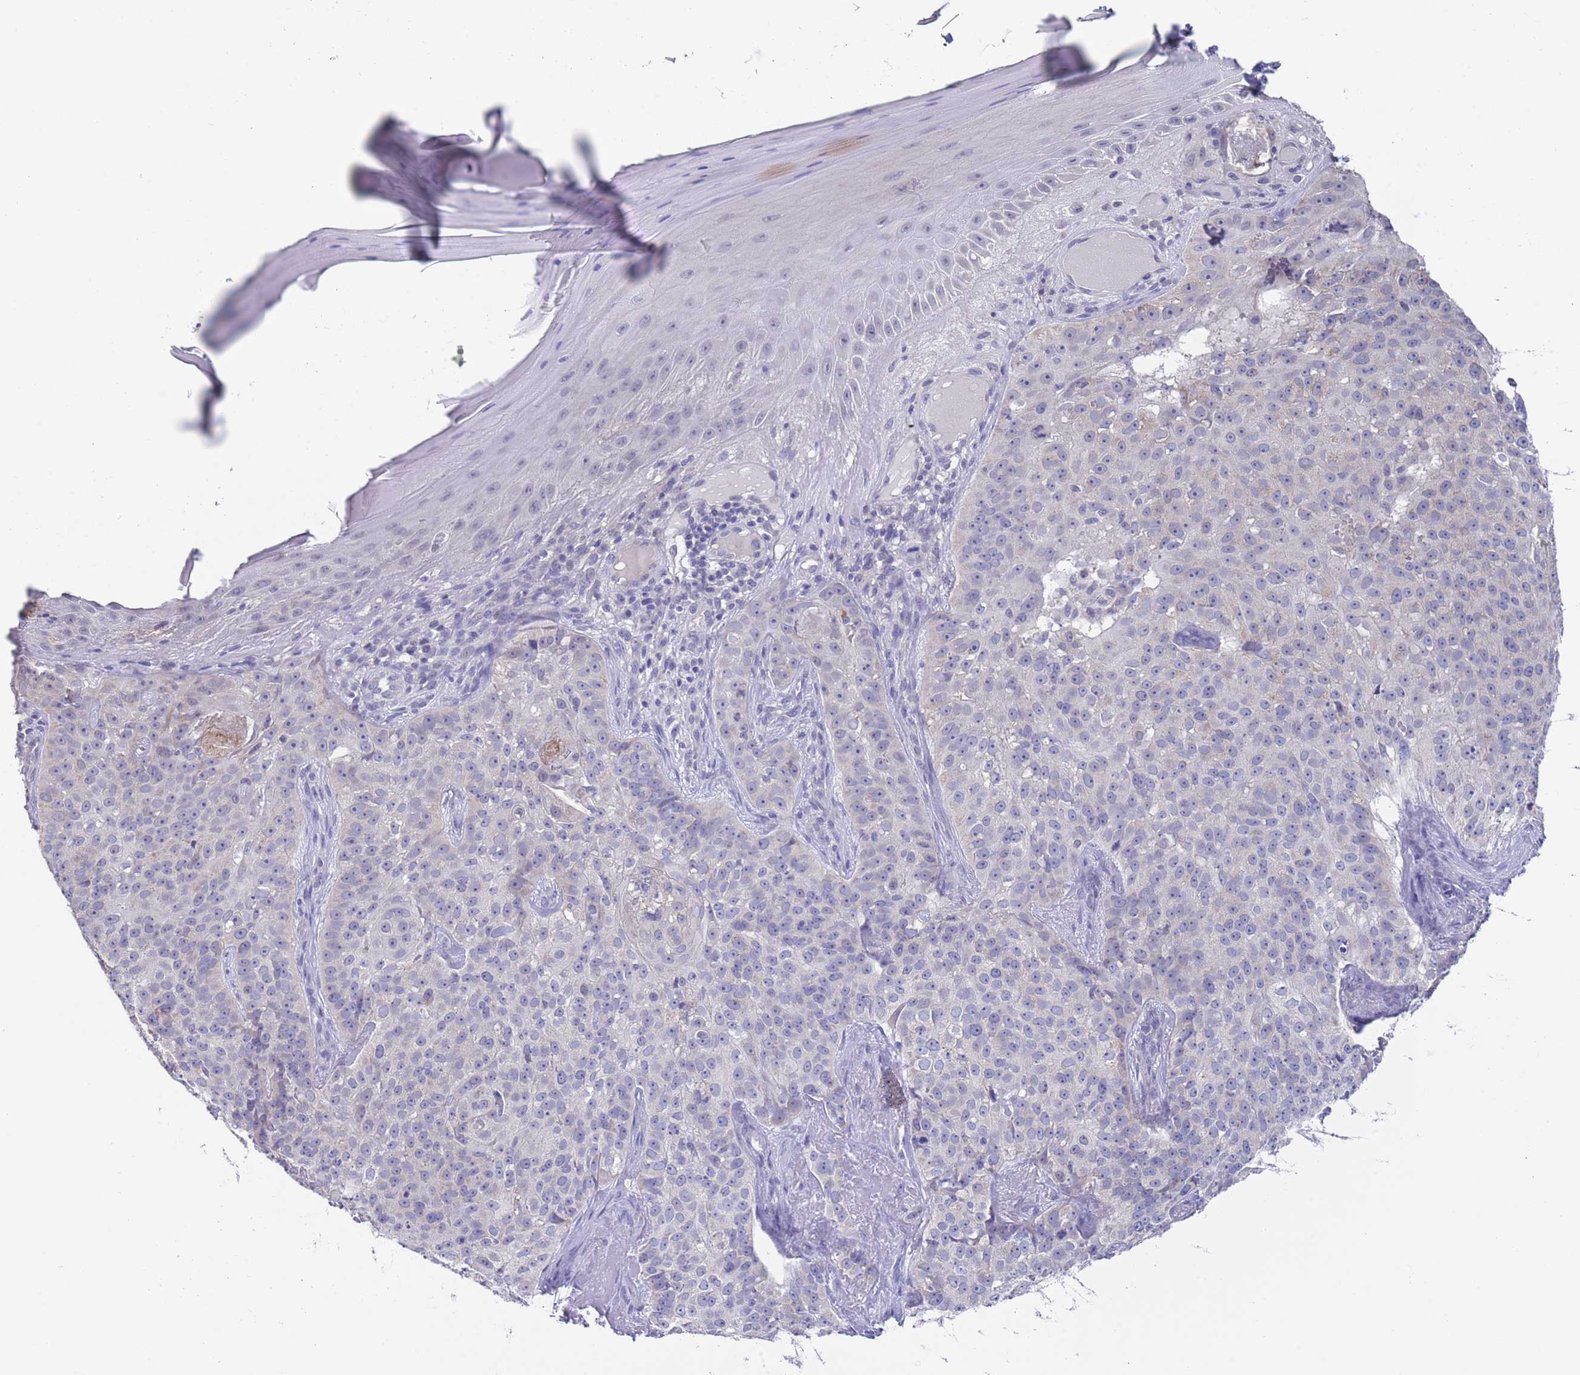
{"staining": {"intensity": "negative", "quantity": "none", "location": "none"}, "tissue": "skin cancer", "cell_type": "Tumor cells", "image_type": "cancer", "snomed": [{"axis": "morphology", "description": "Basal cell carcinoma"}, {"axis": "topography", "description": "Skin"}], "caption": "Immunohistochemical staining of human skin cancer exhibits no significant staining in tumor cells.", "gene": "SPIRE2", "patient": {"sex": "female", "age": 92}}